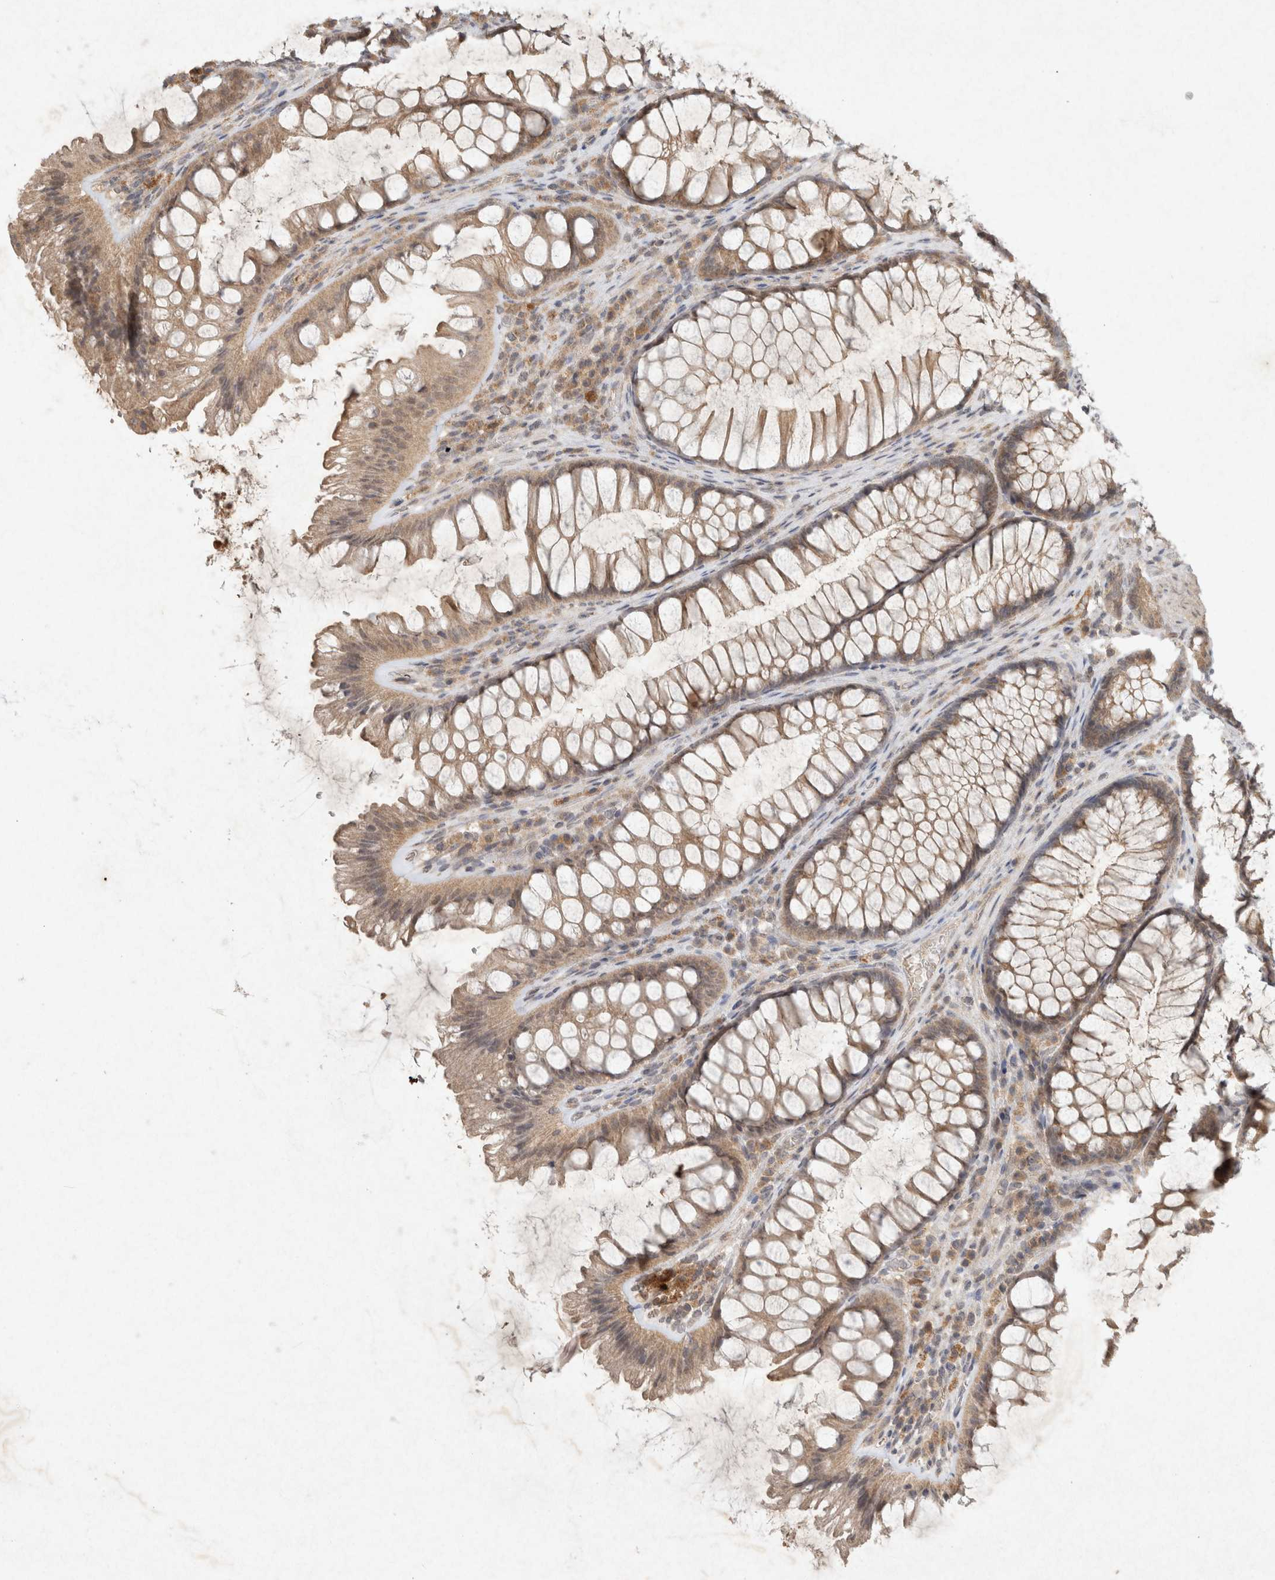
{"staining": {"intensity": "negative", "quantity": "none", "location": "none"}, "tissue": "colon", "cell_type": "Endothelial cells", "image_type": "normal", "snomed": [{"axis": "morphology", "description": "Normal tissue, NOS"}, {"axis": "topography", "description": "Colon"}], "caption": "A histopathology image of colon stained for a protein shows no brown staining in endothelial cells.", "gene": "LOXL2", "patient": {"sex": "female", "age": 62}}